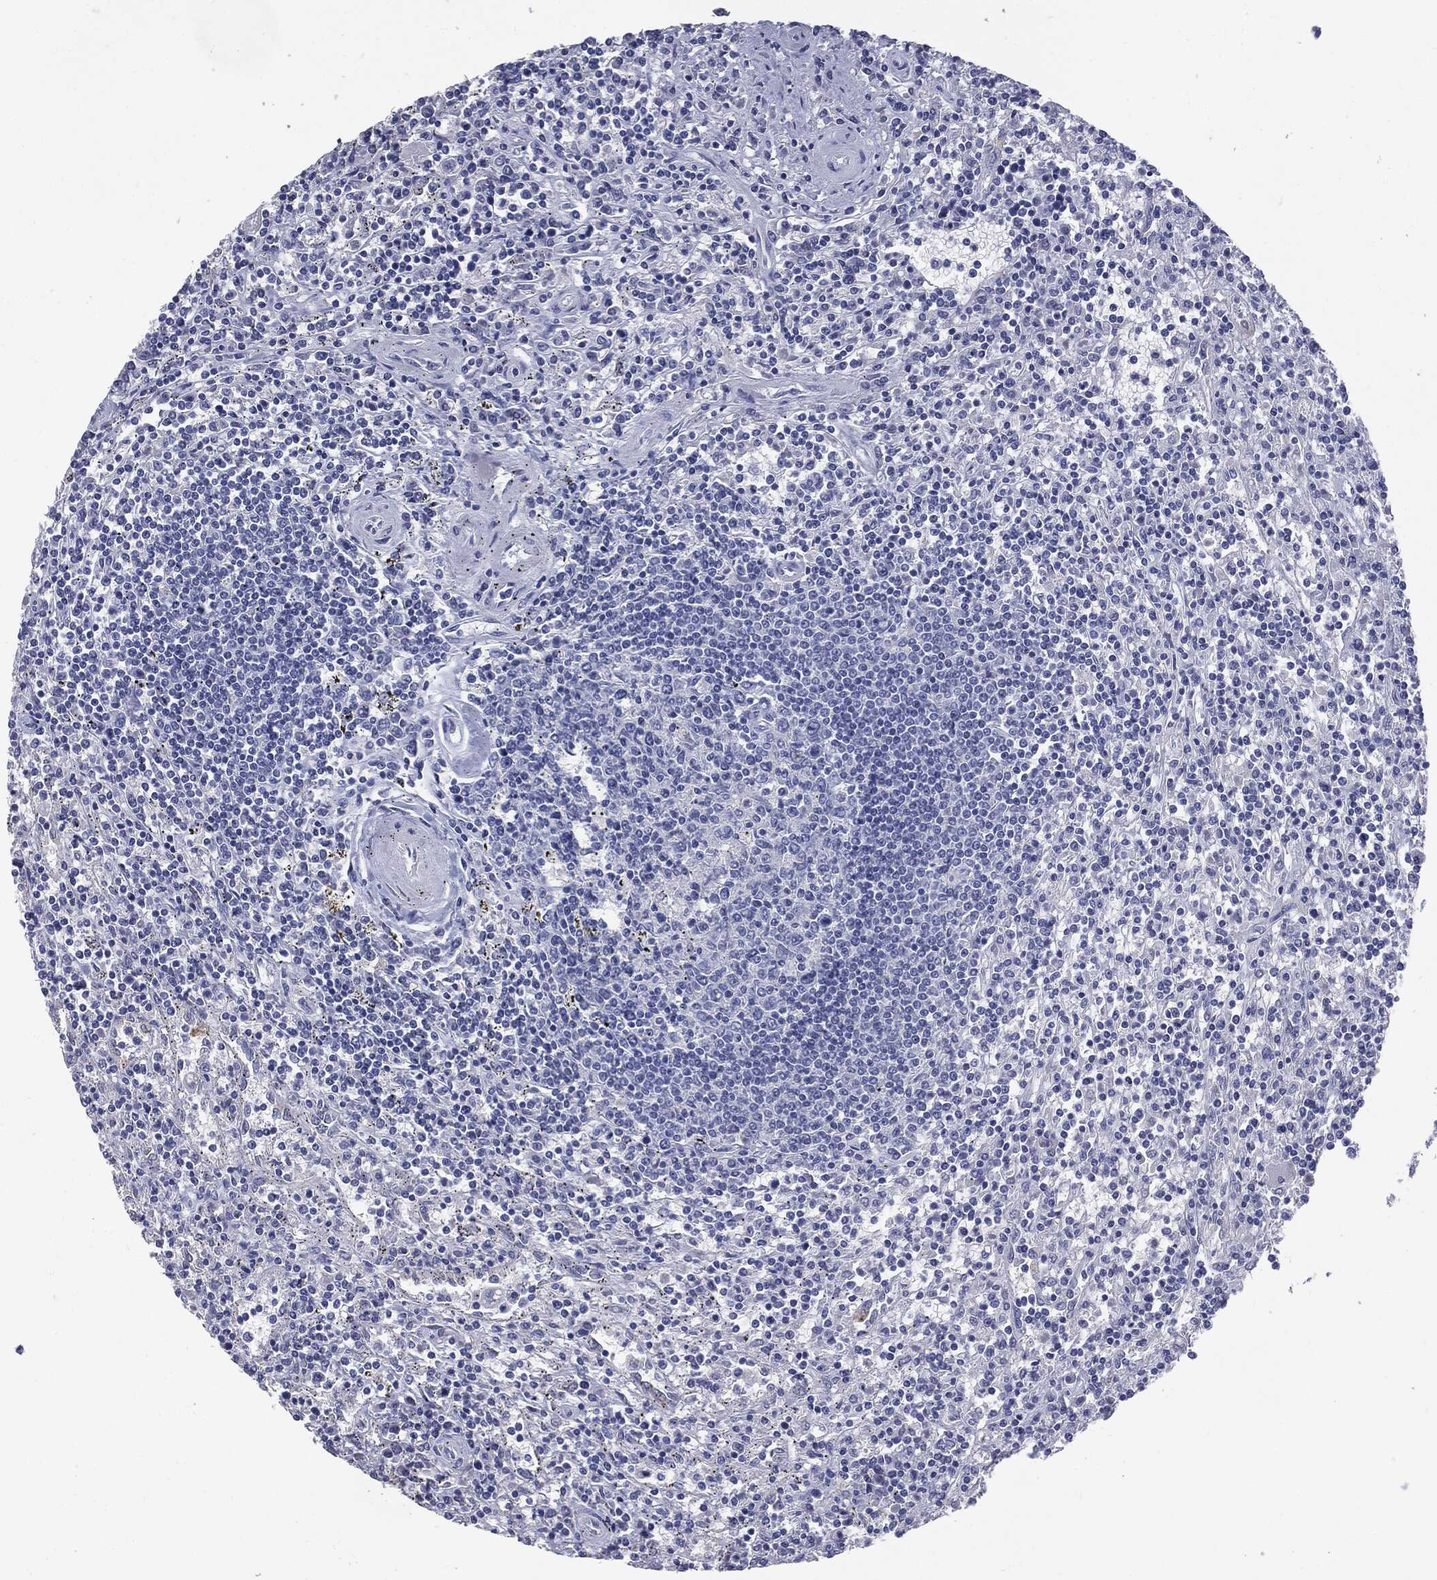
{"staining": {"intensity": "negative", "quantity": "none", "location": "none"}, "tissue": "lymphoma", "cell_type": "Tumor cells", "image_type": "cancer", "snomed": [{"axis": "morphology", "description": "Malignant lymphoma, non-Hodgkin's type, Low grade"}, {"axis": "topography", "description": "Spleen"}], "caption": "High magnification brightfield microscopy of low-grade malignant lymphoma, non-Hodgkin's type stained with DAB (3,3'-diaminobenzidine) (brown) and counterstained with hematoxylin (blue): tumor cells show no significant positivity.", "gene": "TSHB", "patient": {"sex": "male", "age": 62}}